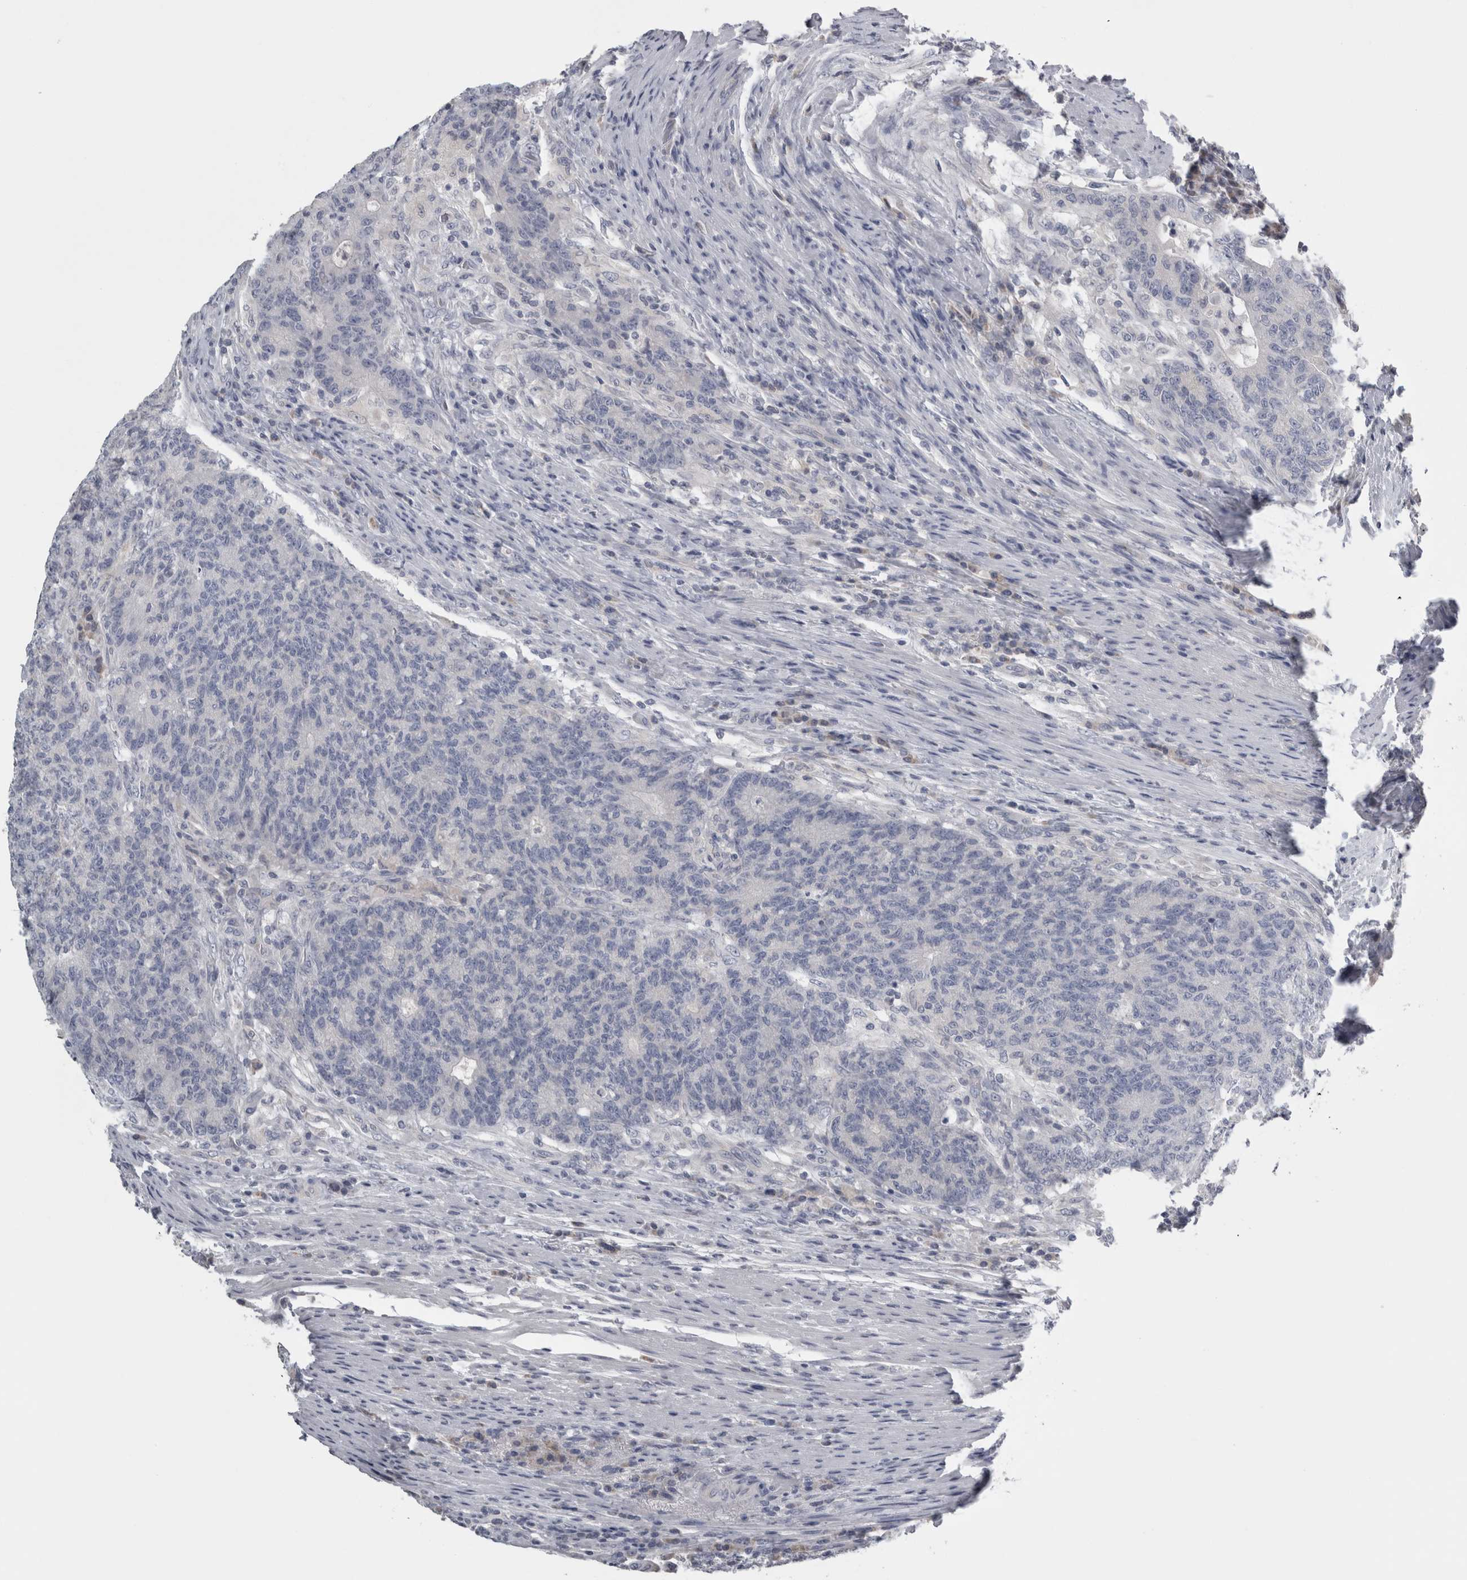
{"staining": {"intensity": "negative", "quantity": "none", "location": "none"}, "tissue": "colorectal cancer", "cell_type": "Tumor cells", "image_type": "cancer", "snomed": [{"axis": "morphology", "description": "Normal tissue, NOS"}, {"axis": "morphology", "description": "Adenocarcinoma, NOS"}, {"axis": "topography", "description": "Colon"}], "caption": "Immunohistochemical staining of adenocarcinoma (colorectal) demonstrates no significant positivity in tumor cells.", "gene": "TCAP", "patient": {"sex": "female", "age": 75}}